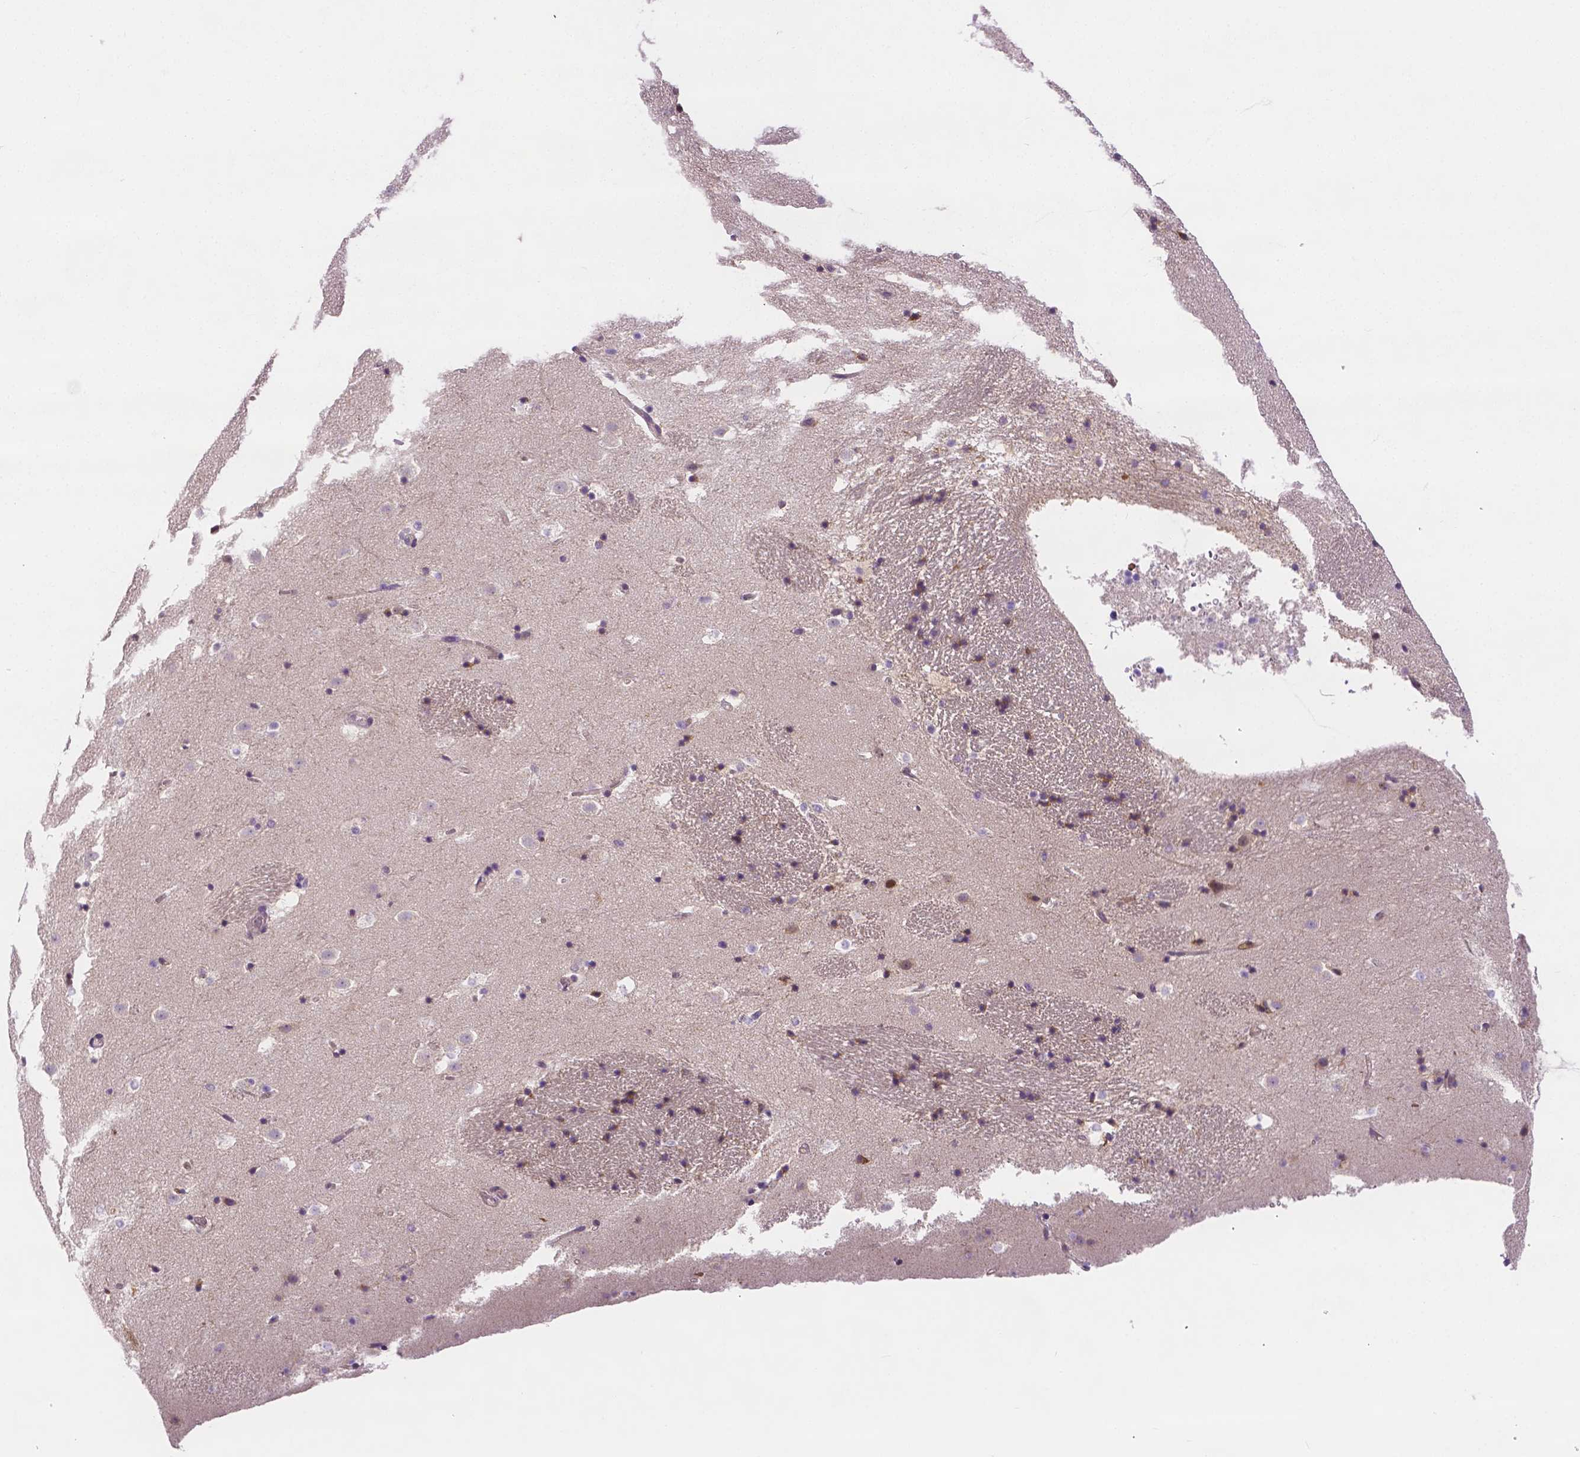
{"staining": {"intensity": "negative", "quantity": "none", "location": "none"}, "tissue": "caudate", "cell_type": "Glial cells", "image_type": "normal", "snomed": [{"axis": "morphology", "description": "Normal tissue, NOS"}, {"axis": "topography", "description": "Lateral ventricle wall"}], "caption": "Immunohistochemistry (IHC) of unremarkable human caudate reveals no positivity in glial cells.", "gene": "ZNRD2", "patient": {"sex": "male", "age": 37}}